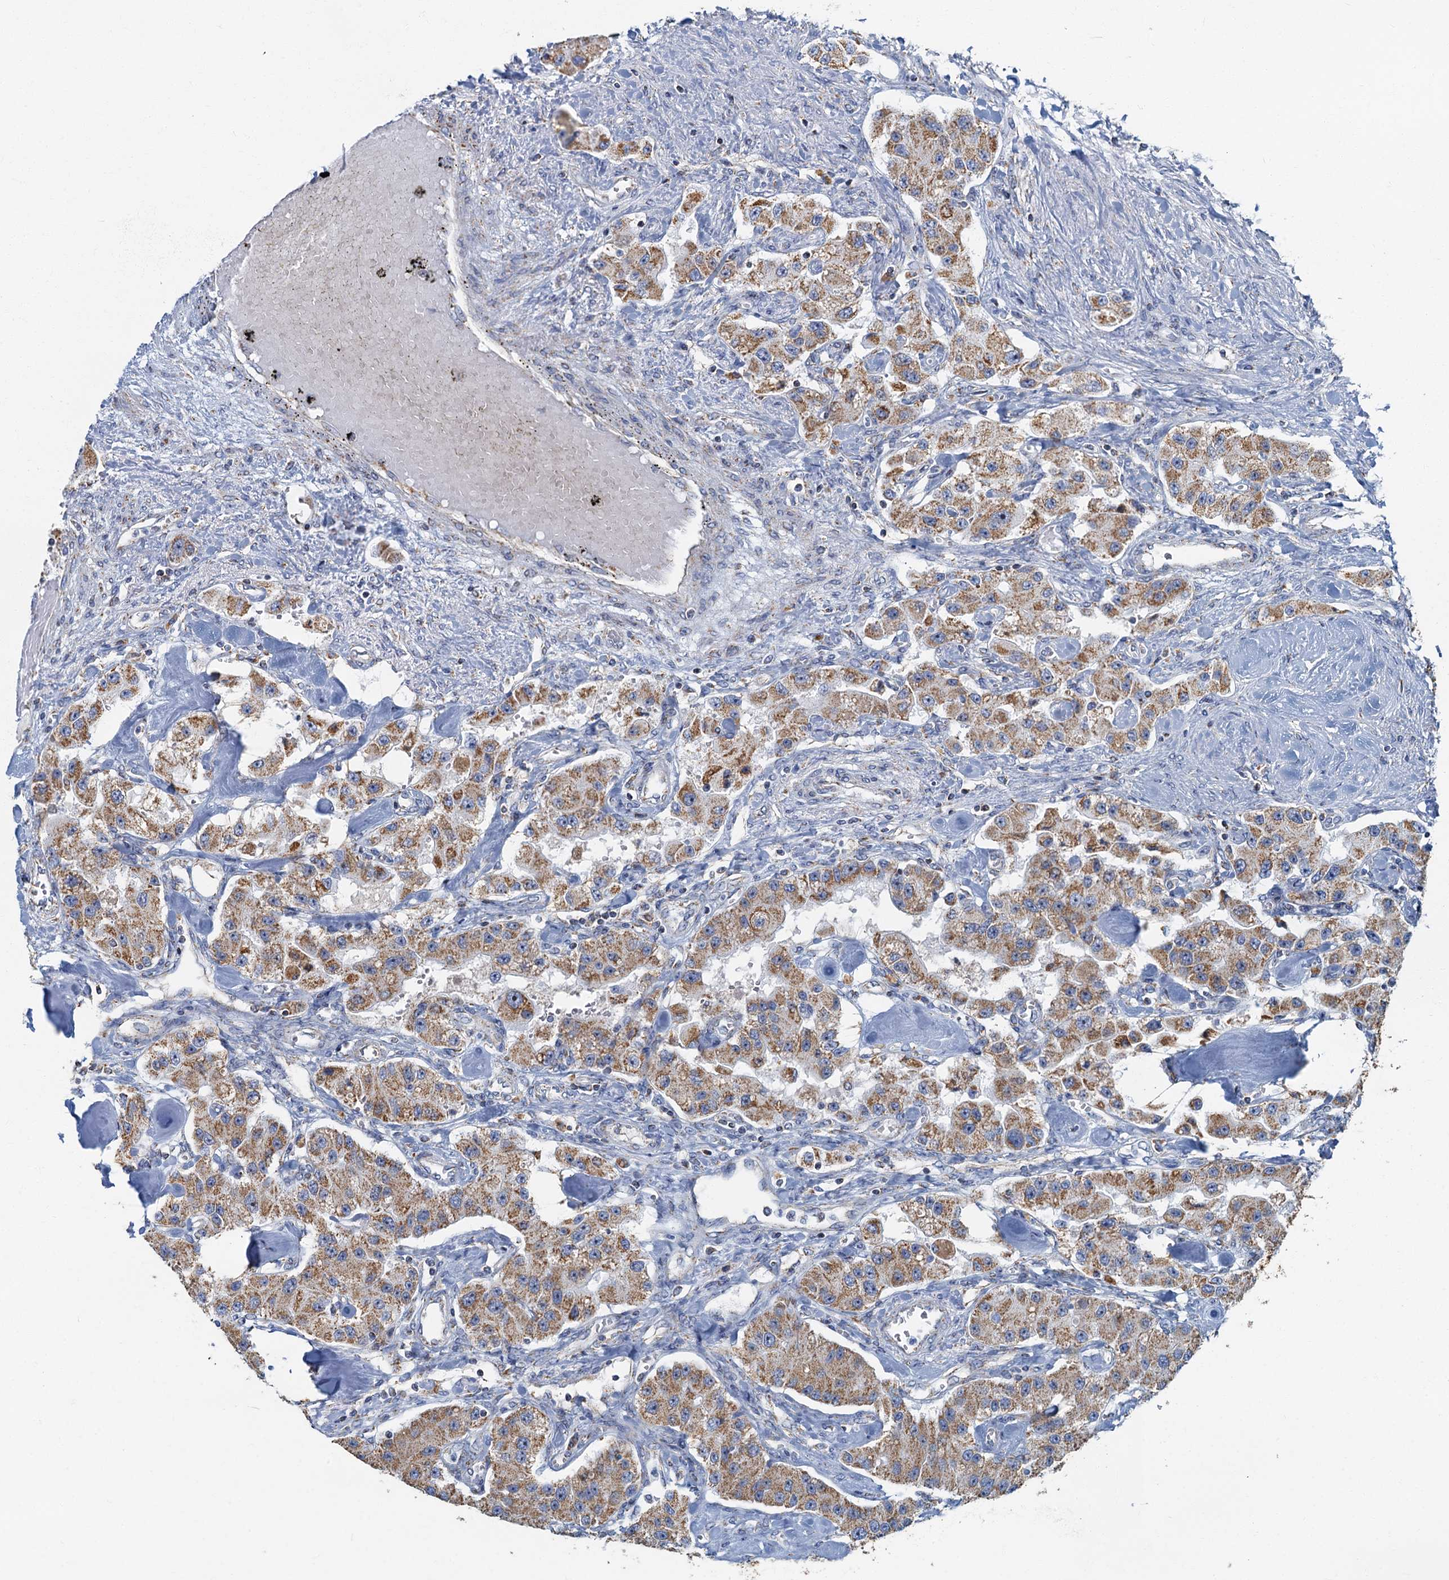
{"staining": {"intensity": "moderate", "quantity": ">75%", "location": "cytoplasmic/membranous"}, "tissue": "carcinoid", "cell_type": "Tumor cells", "image_type": "cancer", "snomed": [{"axis": "morphology", "description": "Carcinoid, malignant, NOS"}, {"axis": "topography", "description": "Pancreas"}], "caption": "Carcinoid stained with immunohistochemistry (IHC) displays moderate cytoplasmic/membranous positivity in approximately >75% of tumor cells.", "gene": "RAD9B", "patient": {"sex": "male", "age": 41}}